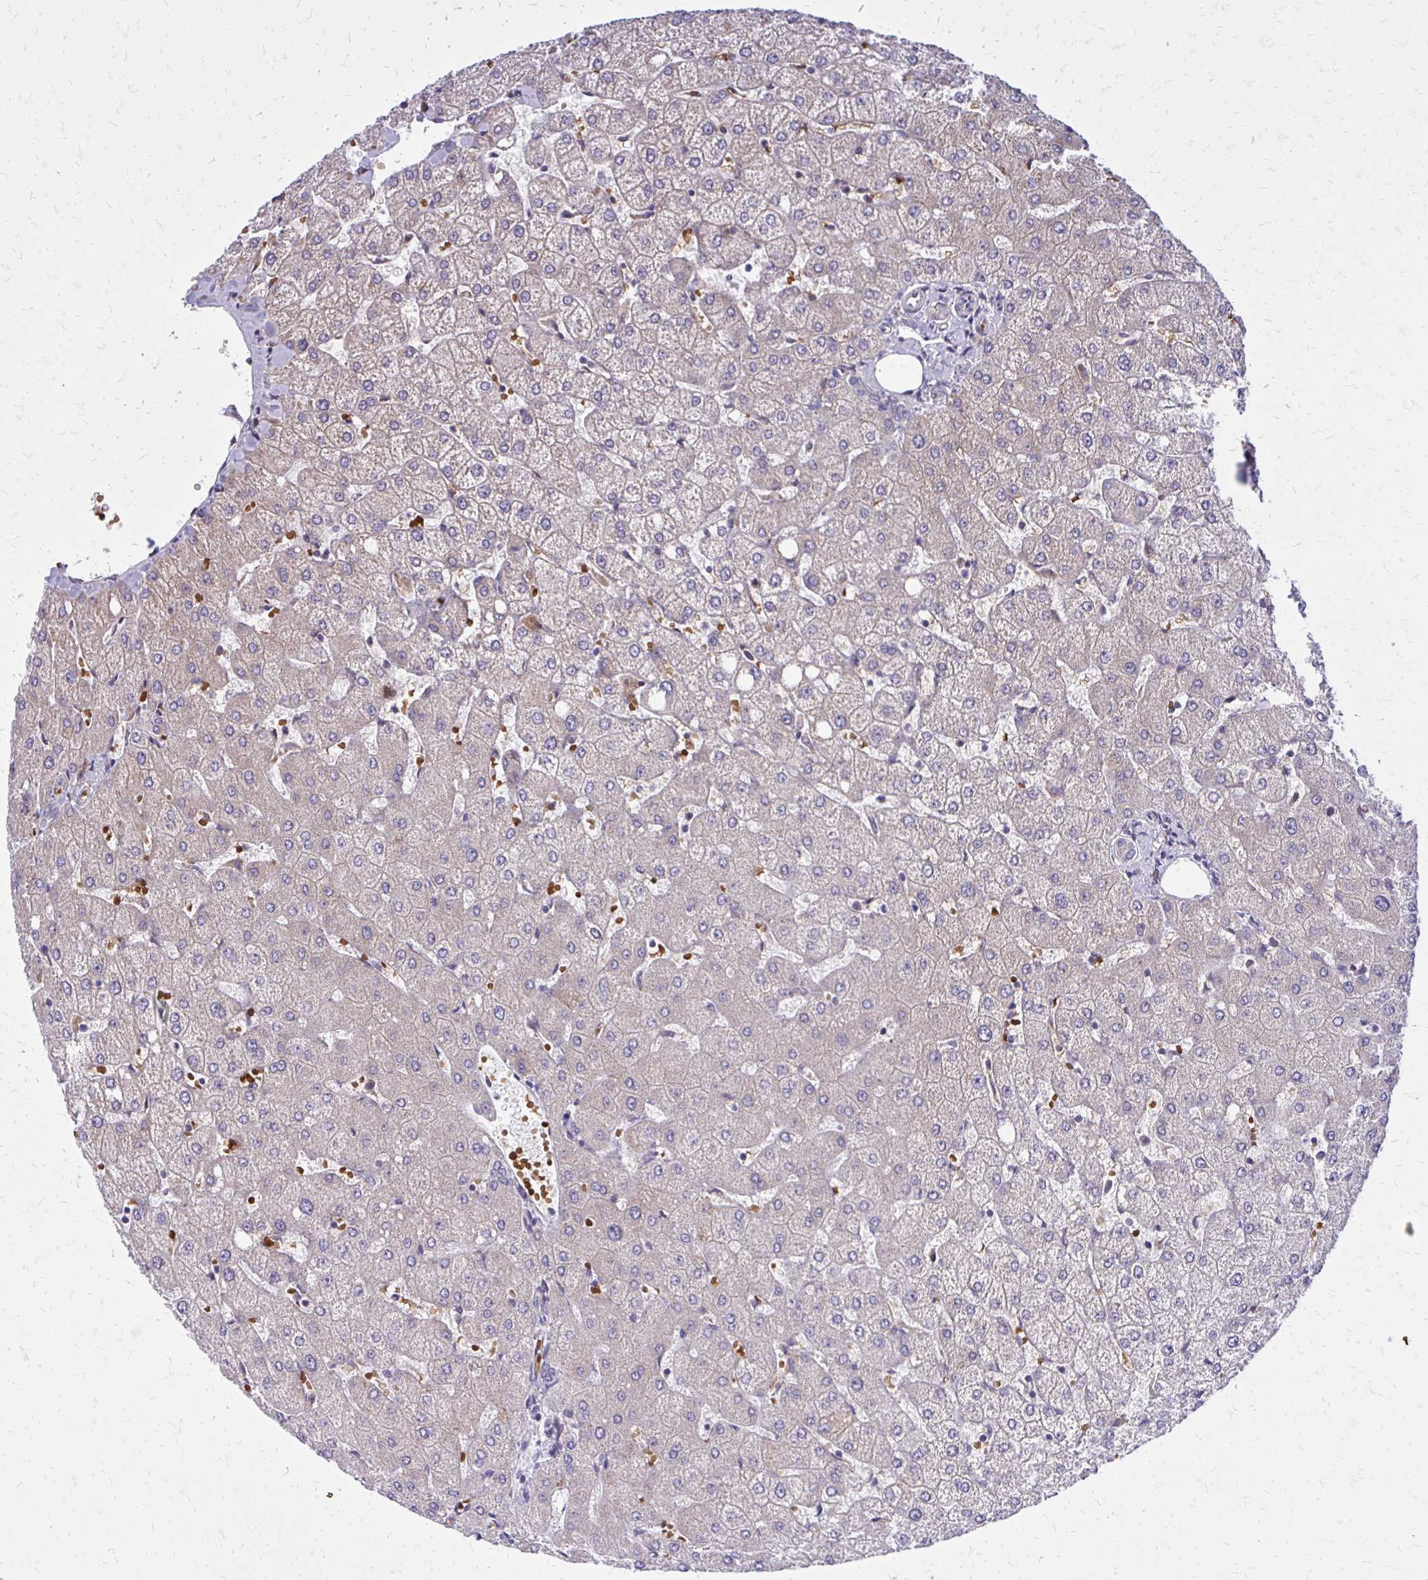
{"staining": {"intensity": "negative", "quantity": "none", "location": "none"}, "tissue": "liver", "cell_type": "Cholangiocytes", "image_type": "normal", "snomed": [{"axis": "morphology", "description": "Normal tissue, NOS"}, {"axis": "topography", "description": "Liver"}], "caption": "This micrograph is of normal liver stained with IHC to label a protein in brown with the nuclei are counter-stained blue. There is no positivity in cholangiocytes. The staining was performed using DAB (3,3'-diaminobenzidine) to visualize the protein expression in brown, while the nuclei were stained in blue with hematoxylin (Magnification: 20x).", "gene": "PDK4", "patient": {"sex": "female", "age": 54}}